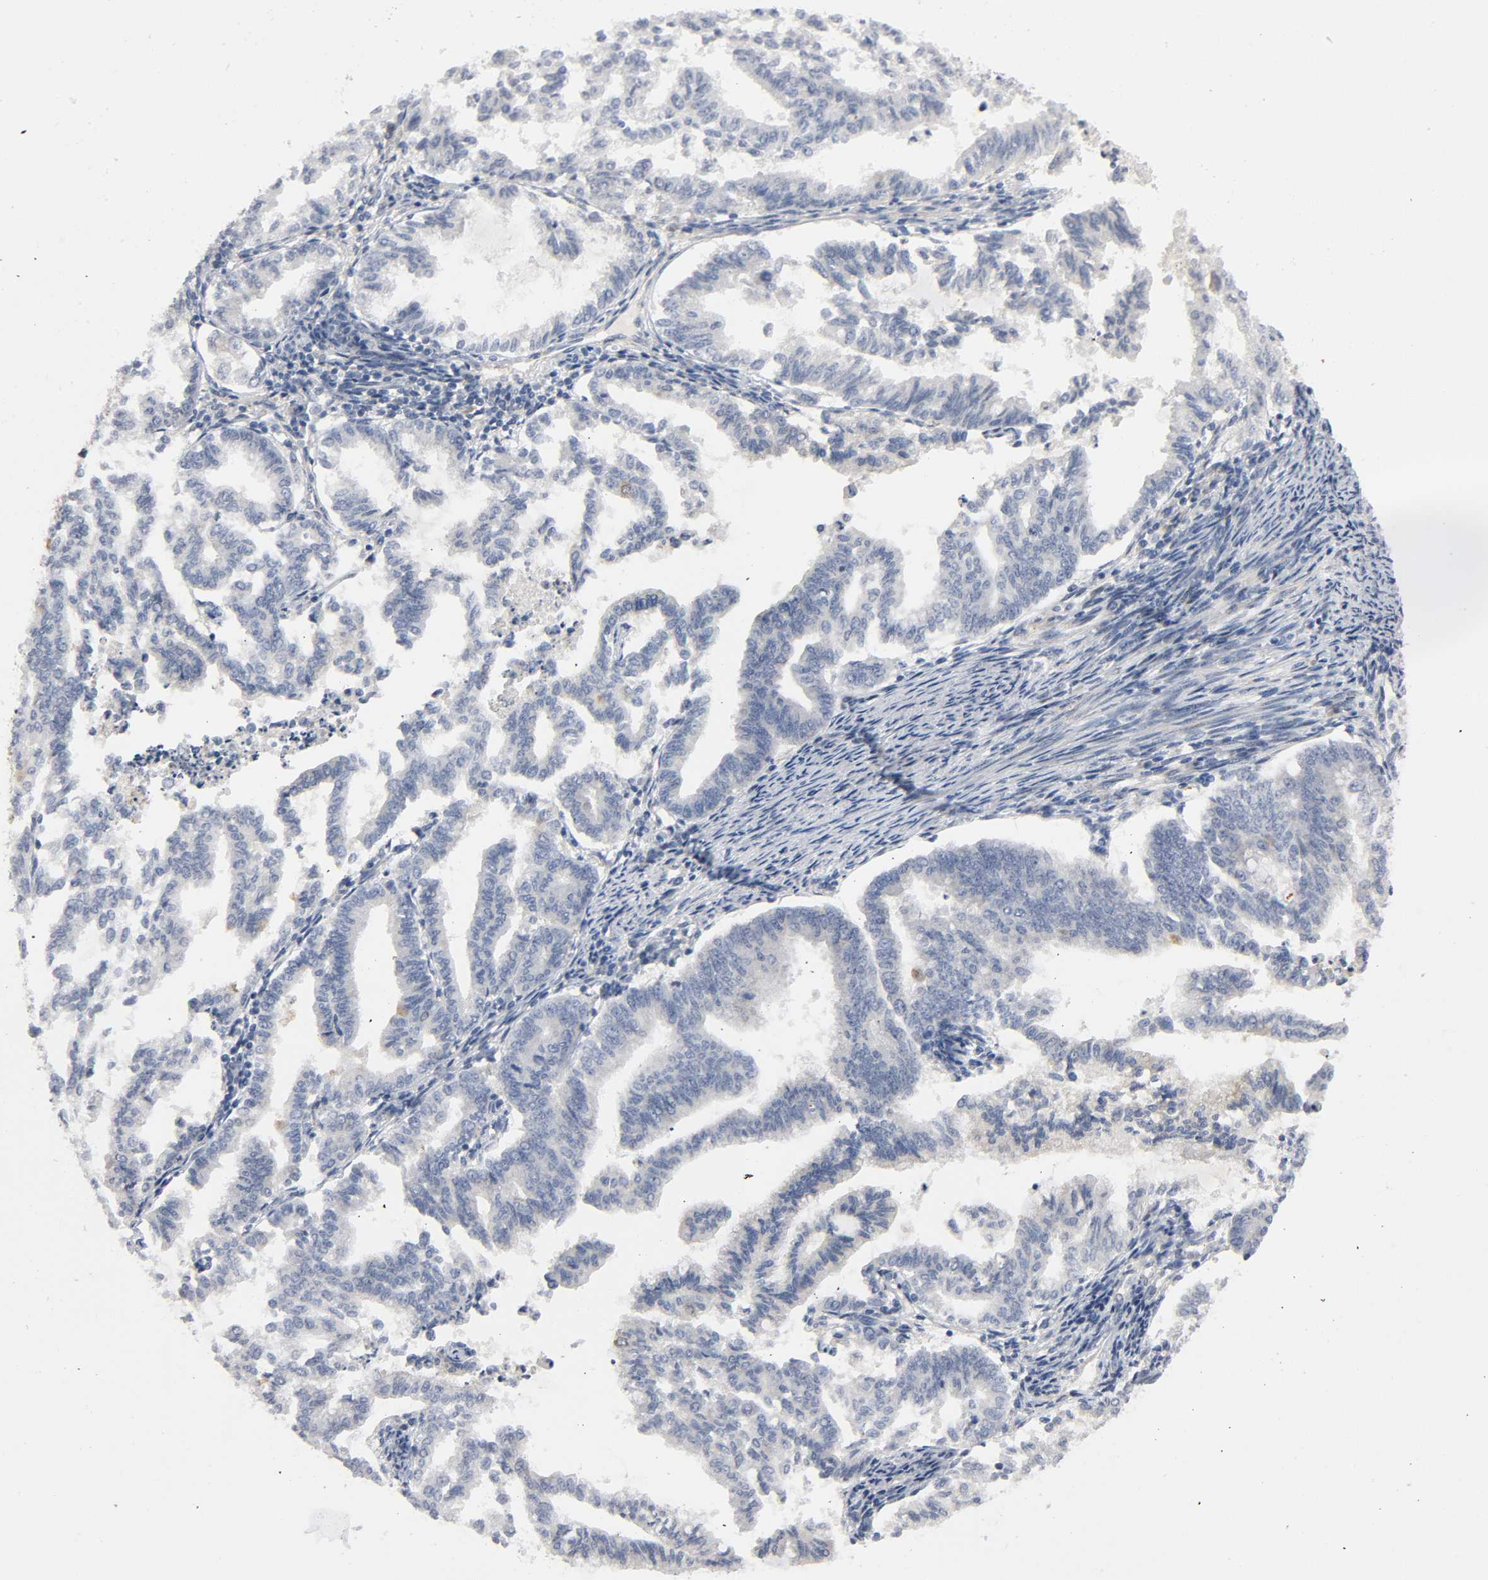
{"staining": {"intensity": "weak", "quantity": "<25%", "location": "cytoplasmic/membranous"}, "tissue": "endometrial cancer", "cell_type": "Tumor cells", "image_type": "cancer", "snomed": [{"axis": "morphology", "description": "Adenocarcinoma, NOS"}, {"axis": "topography", "description": "Endometrium"}], "caption": "This is an immunohistochemistry (IHC) histopathology image of endometrial adenocarcinoma. There is no staining in tumor cells.", "gene": "HDAC6", "patient": {"sex": "female", "age": 79}}